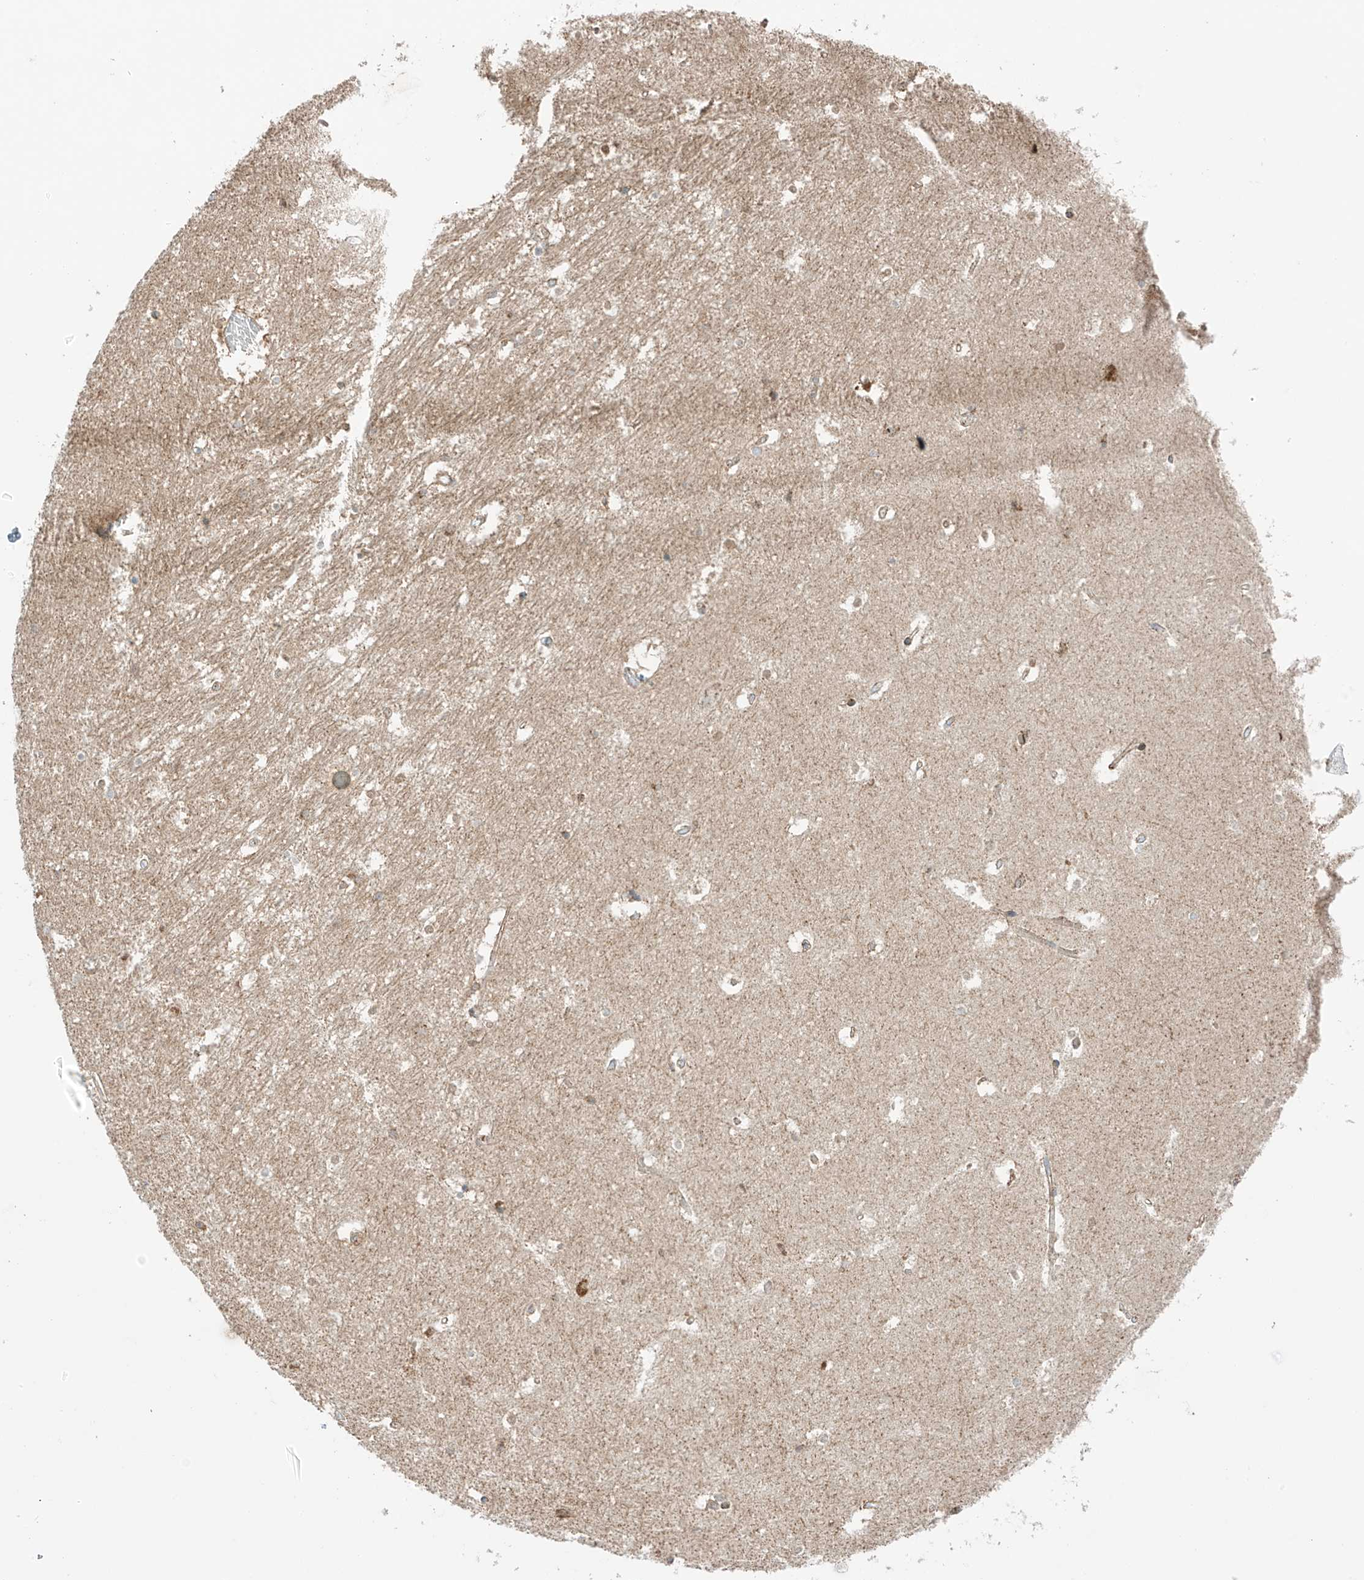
{"staining": {"intensity": "negative", "quantity": "none", "location": "none"}, "tissue": "hippocampus", "cell_type": "Glial cells", "image_type": "normal", "snomed": [{"axis": "morphology", "description": "Normal tissue, NOS"}, {"axis": "topography", "description": "Hippocampus"}], "caption": "The photomicrograph reveals no significant staining in glial cells of hippocampus. (DAB immunohistochemistry, high magnification).", "gene": "XKR3", "patient": {"sex": "female", "age": 52}}